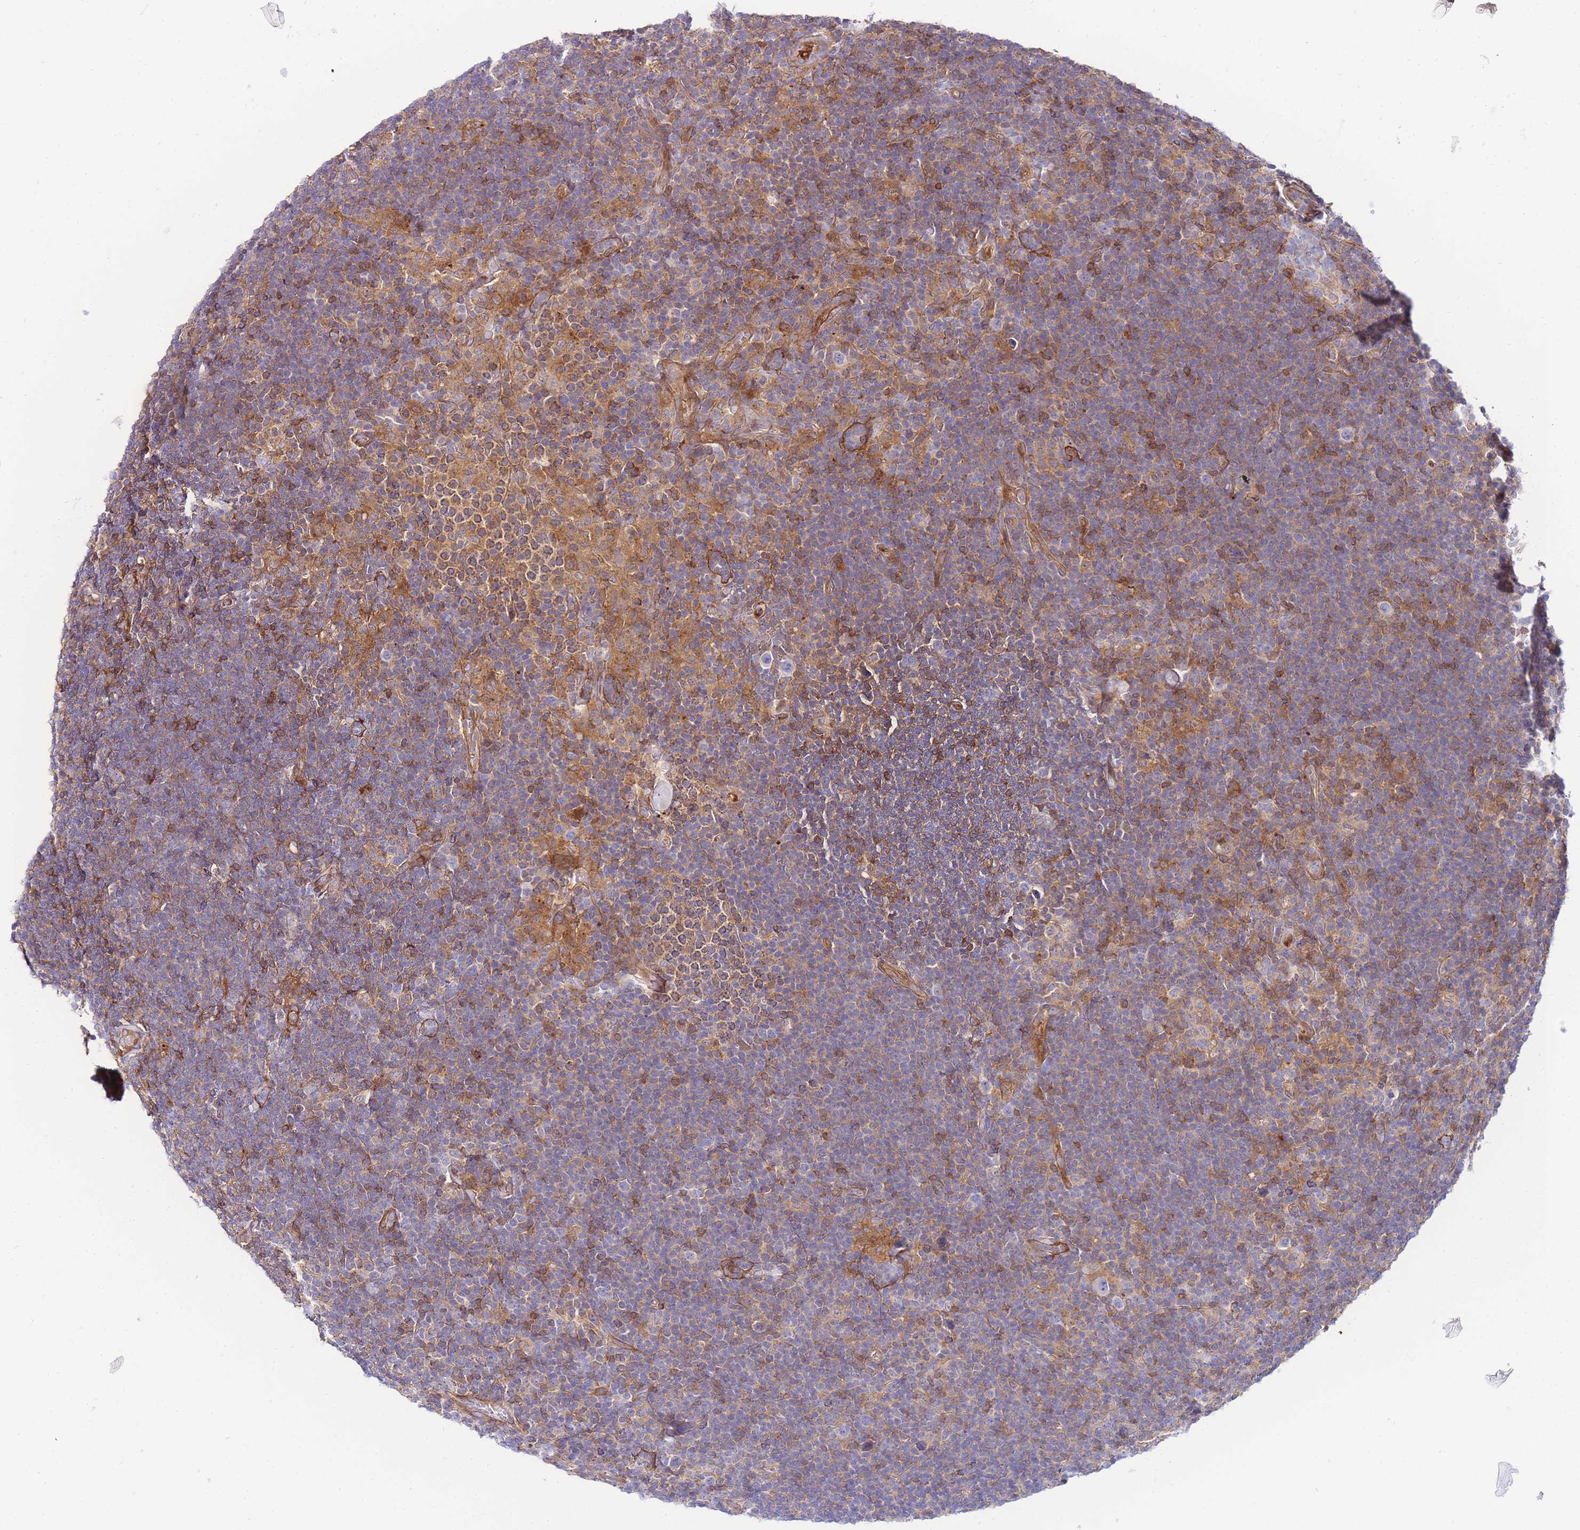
{"staining": {"intensity": "negative", "quantity": "none", "location": "none"}, "tissue": "lymphoma", "cell_type": "Tumor cells", "image_type": "cancer", "snomed": [{"axis": "morphology", "description": "Hodgkin's disease, NOS"}, {"axis": "topography", "description": "Lymph node"}], "caption": "Lymphoma was stained to show a protein in brown. There is no significant positivity in tumor cells.", "gene": "FBN3", "patient": {"sex": "female", "age": 57}}